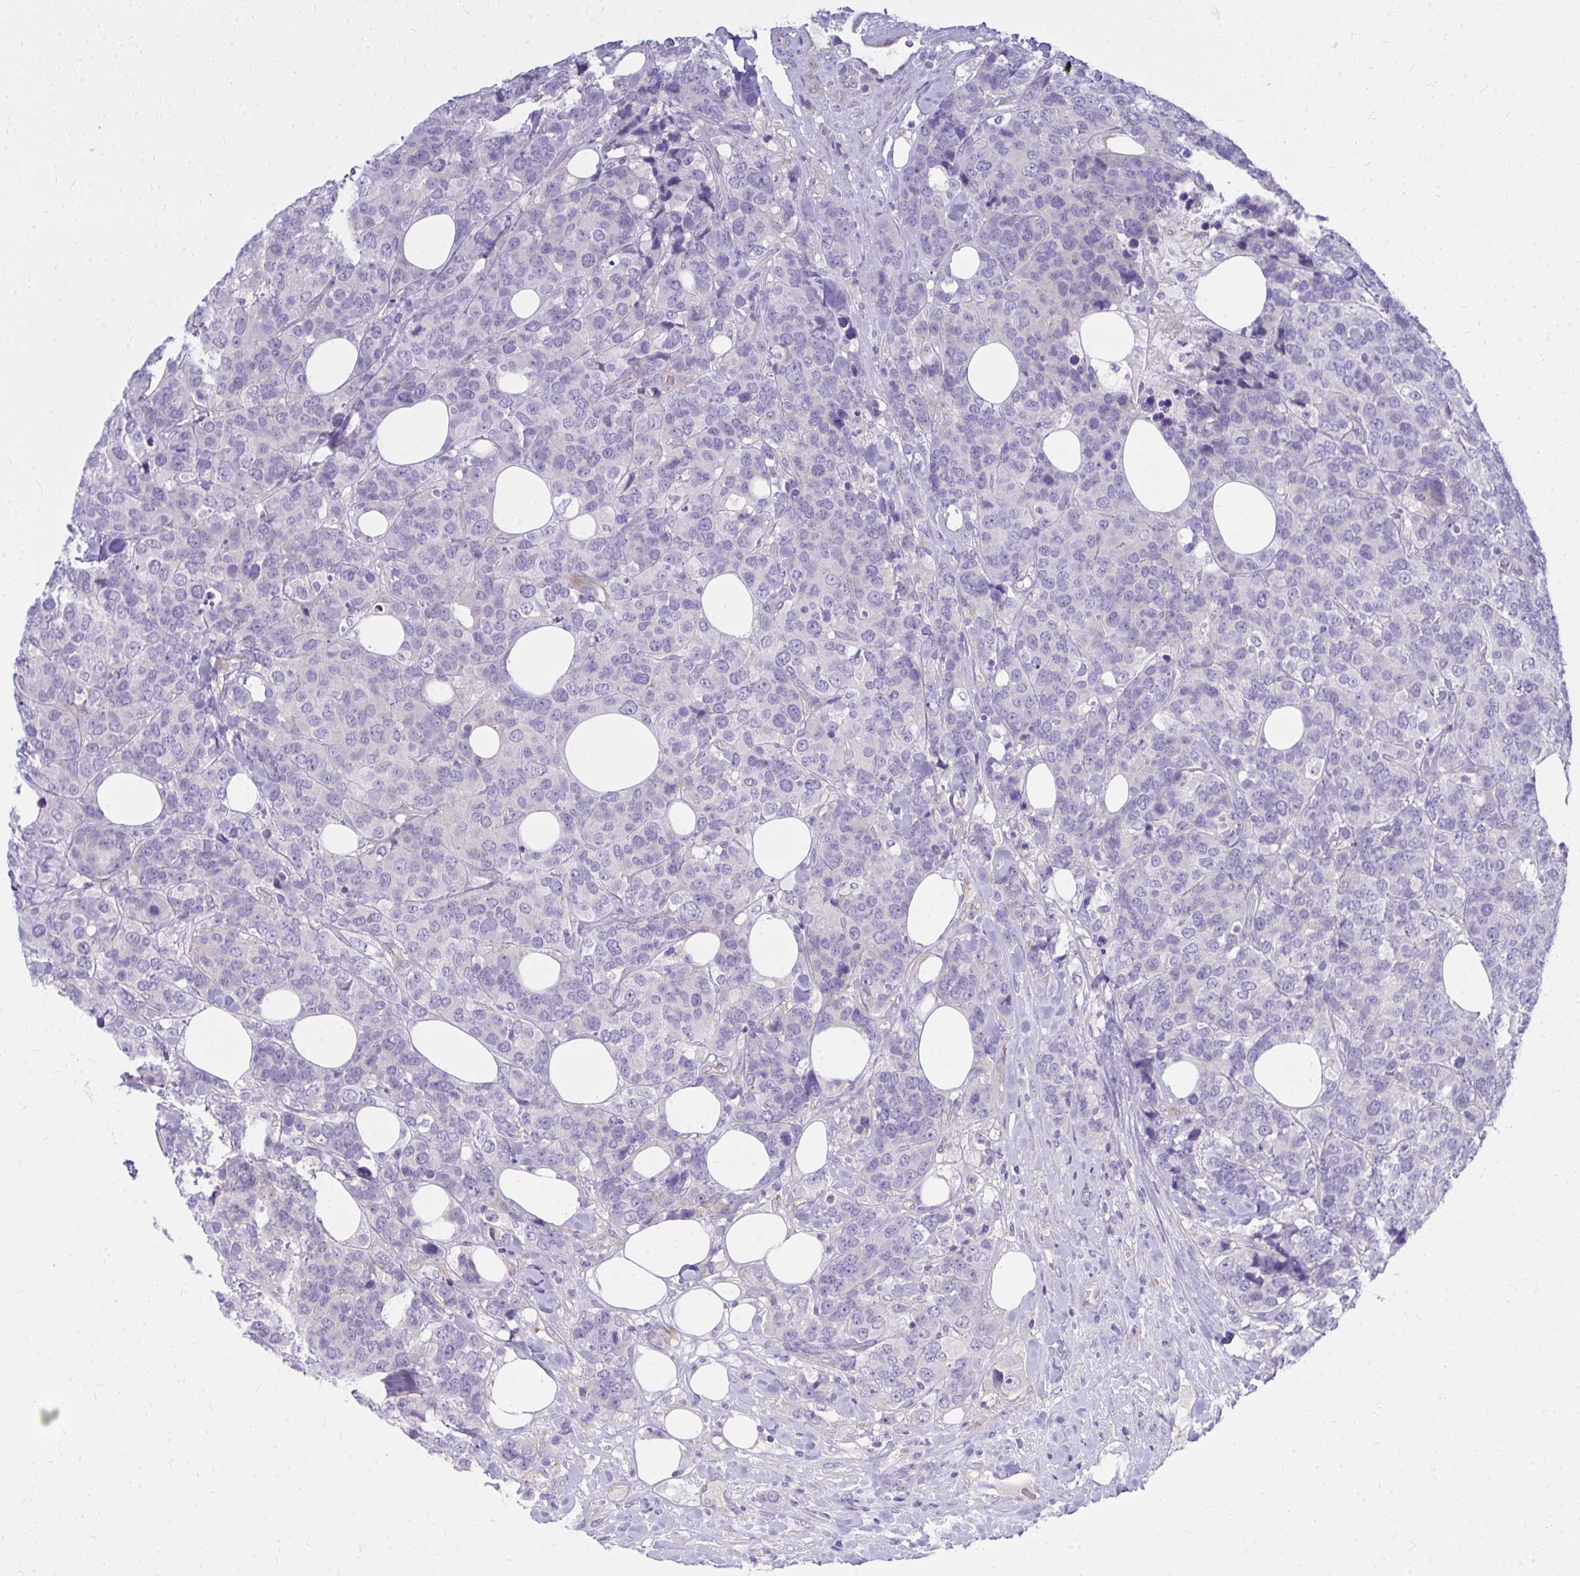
{"staining": {"intensity": "negative", "quantity": "none", "location": "none"}, "tissue": "breast cancer", "cell_type": "Tumor cells", "image_type": "cancer", "snomed": [{"axis": "morphology", "description": "Lobular carcinoma"}, {"axis": "topography", "description": "Breast"}], "caption": "Human breast cancer (lobular carcinoma) stained for a protein using immunohistochemistry (IHC) exhibits no staining in tumor cells.", "gene": "LRRC36", "patient": {"sex": "female", "age": 59}}